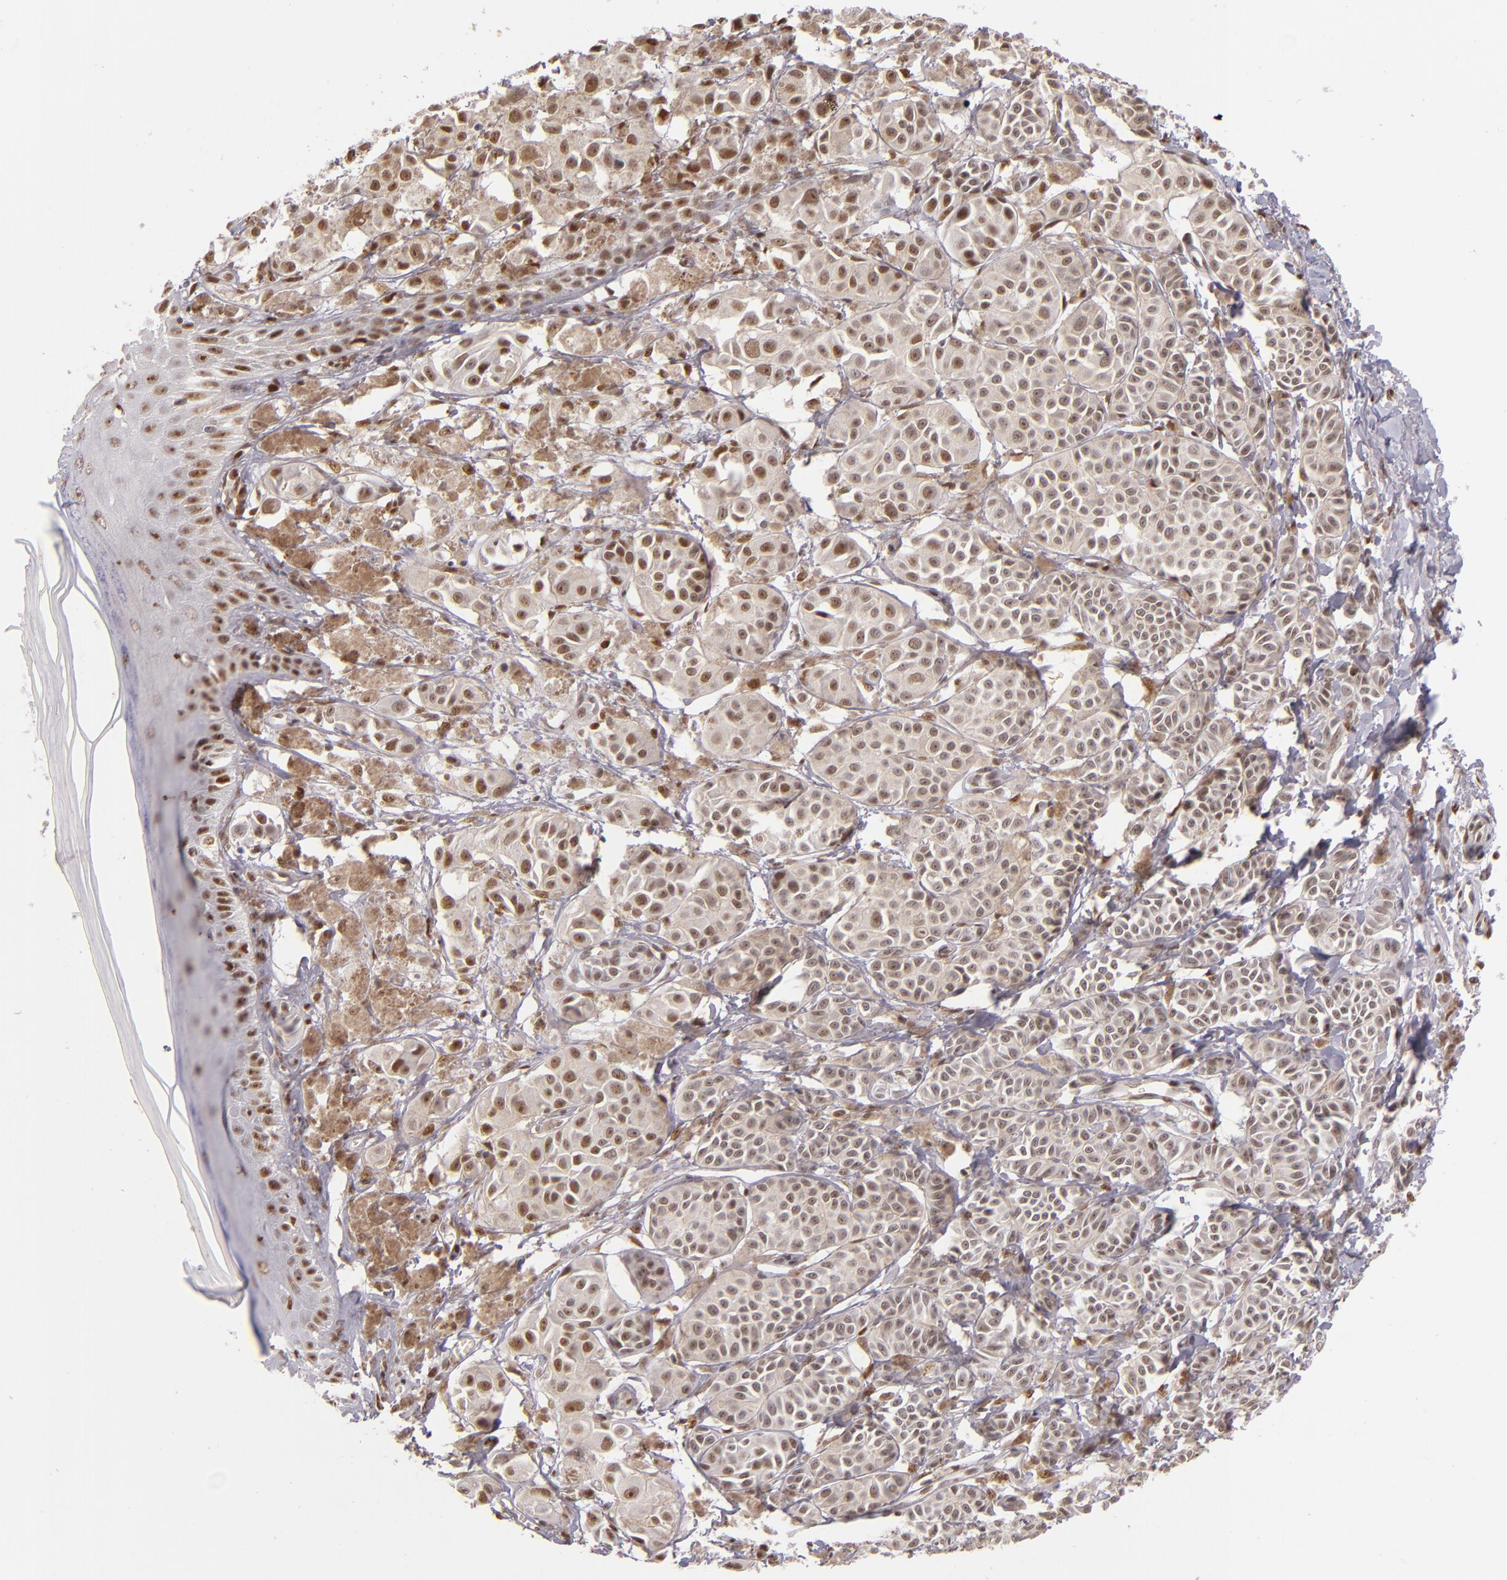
{"staining": {"intensity": "moderate", "quantity": ">75%", "location": "nuclear"}, "tissue": "melanoma", "cell_type": "Tumor cells", "image_type": "cancer", "snomed": [{"axis": "morphology", "description": "Malignant melanoma, NOS"}, {"axis": "topography", "description": "Skin"}], "caption": "High-power microscopy captured an immunohistochemistry photomicrograph of malignant melanoma, revealing moderate nuclear expression in about >75% of tumor cells.", "gene": "NCOR2", "patient": {"sex": "male", "age": 76}}